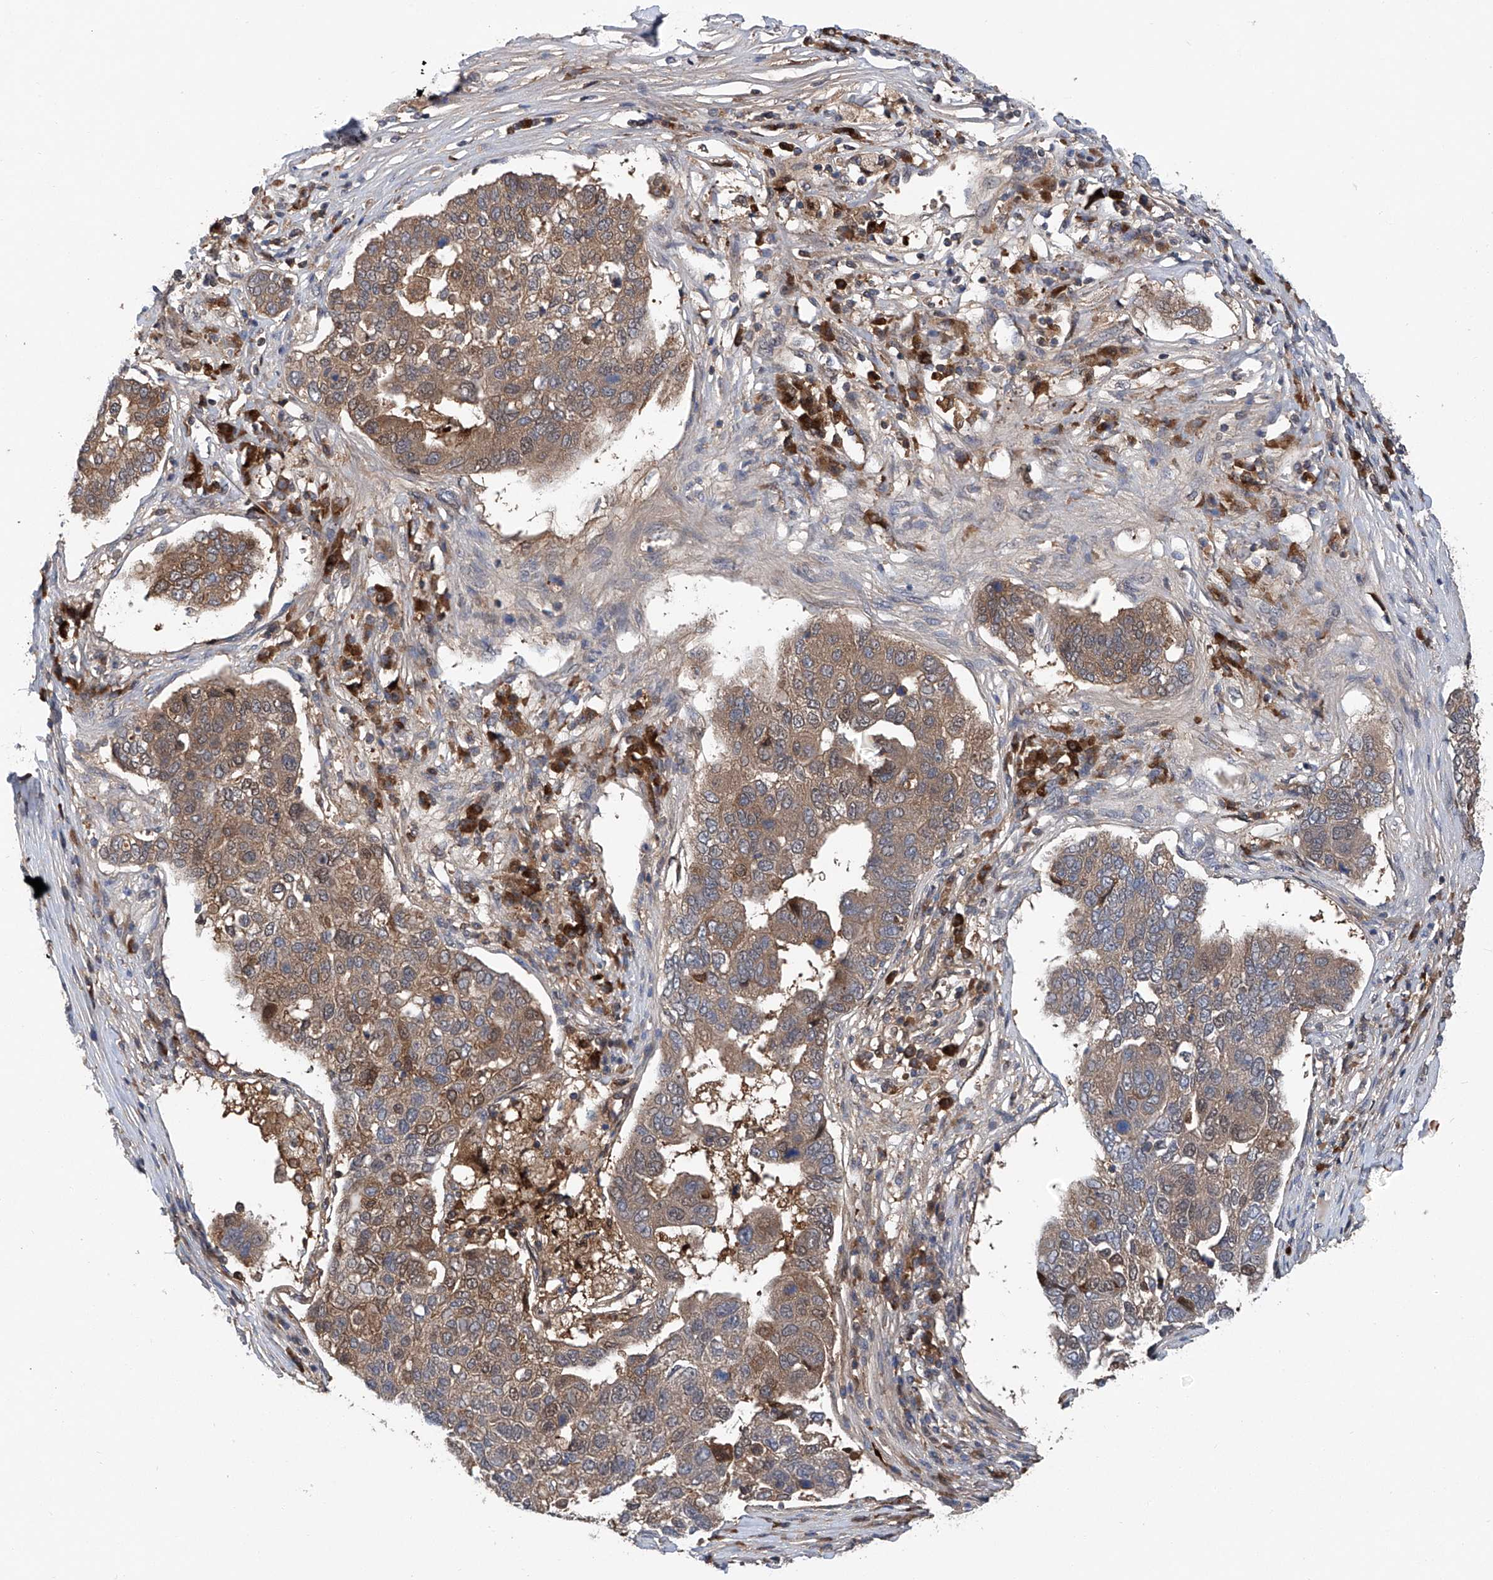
{"staining": {"intensity": "moderate", "quantity": ">75%", "location": "cytoplasmic/membranous"}, "tissue": "pancreatic cancer", "cell_type": "Tumor cells", "image_type": "cancer", "snomed": [{"axis": "morphology", "description": "Adenocarcinoma, NOS"}, {"axis": "topography", "description": "Pancreas"}], "caption": "Immunohistochemical staining of pancreatic cancer demonstrates medium levels of moderate cytoplasmic/membranous protein positivity in about >75% of tumor cells.", "gene": "ASCC3", "patient": {"sex": "female", "age": 61}}